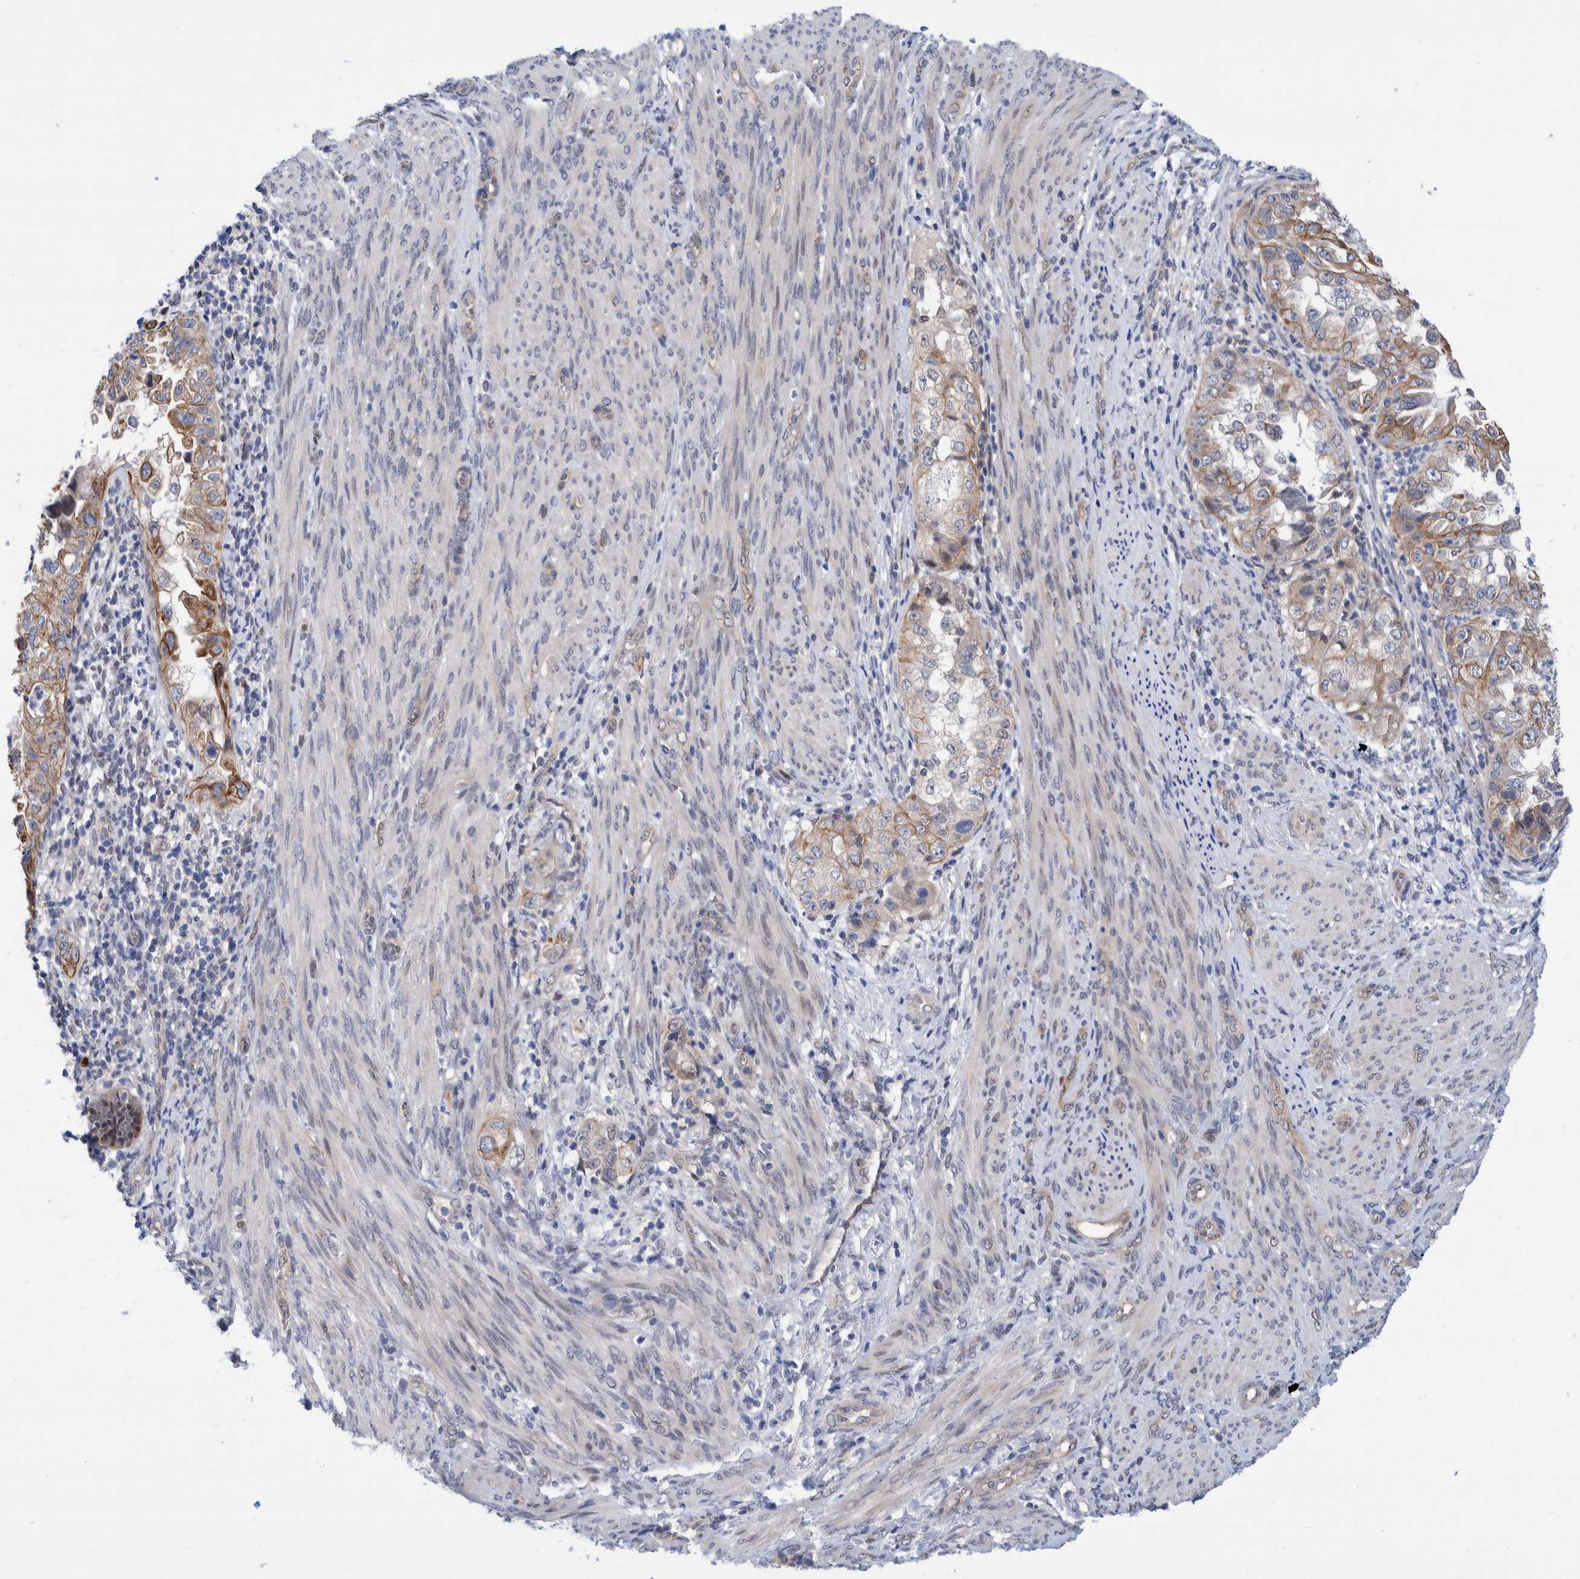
{"staining": {"intensity": "moderate", "quantity": ">75%", "location": "cytoplasmic/membranous"}, "tissue": "endometrial cancer", "cell_type": "Tumor cells", "image_type": "cancer", "snomed": [{"axis": "morphology", "description": "Adenocarcinoma, NOS"}, {"axis": "topography", "description": "Endometrium"}], "caption": "The immunohistochemical stain labels moderate cytoplasmic/membranous expression in tumor cells of endometrial adenocarcinoma tissue.", "gene": "PFAS", "patient": {"sex": "female", "age": 85}}